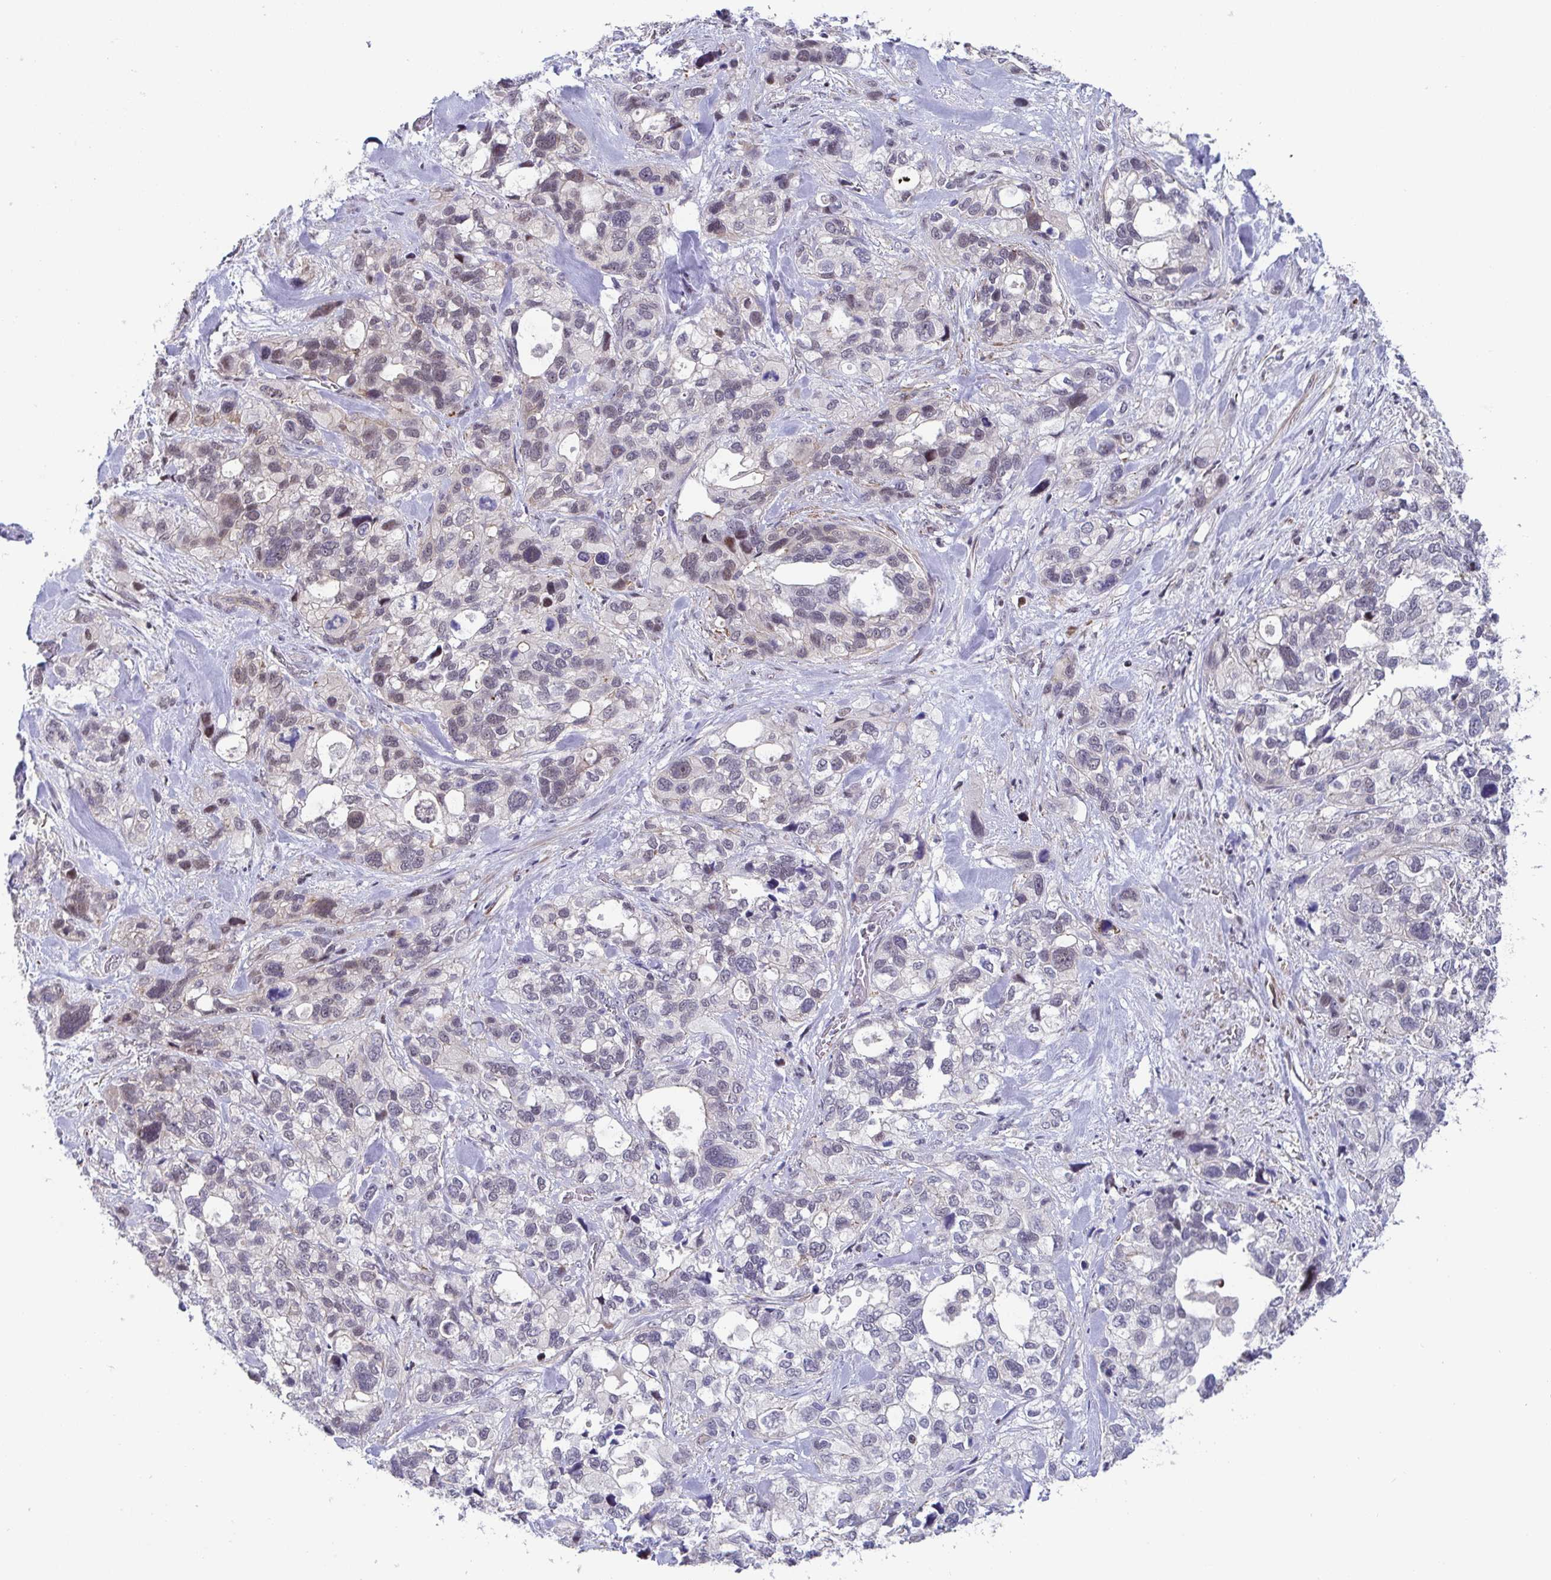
{"staining": {"intensity": "weak", "quantity": "<25%", "location": "nuclear"}, "tissue": "stomach cancer", "cell_type": "Tumor cells", "image_type": "cancer", "snomed": [{"axis": "morphology", "description": "Adenocarcinoma, NOS"}, {"axis": "topography", "description": "Stomach, upper"}], "caption": "Protein analysis of stomach cancer demonstrates no significant staining in tumor cells. (Stains: DAB immunohistochemistry with hematoxylin counter stain, Microscopy: brightfield microscopy at high magnification).", "gene": "WDR72", "patient": {"sex": "female", "age": 81}}